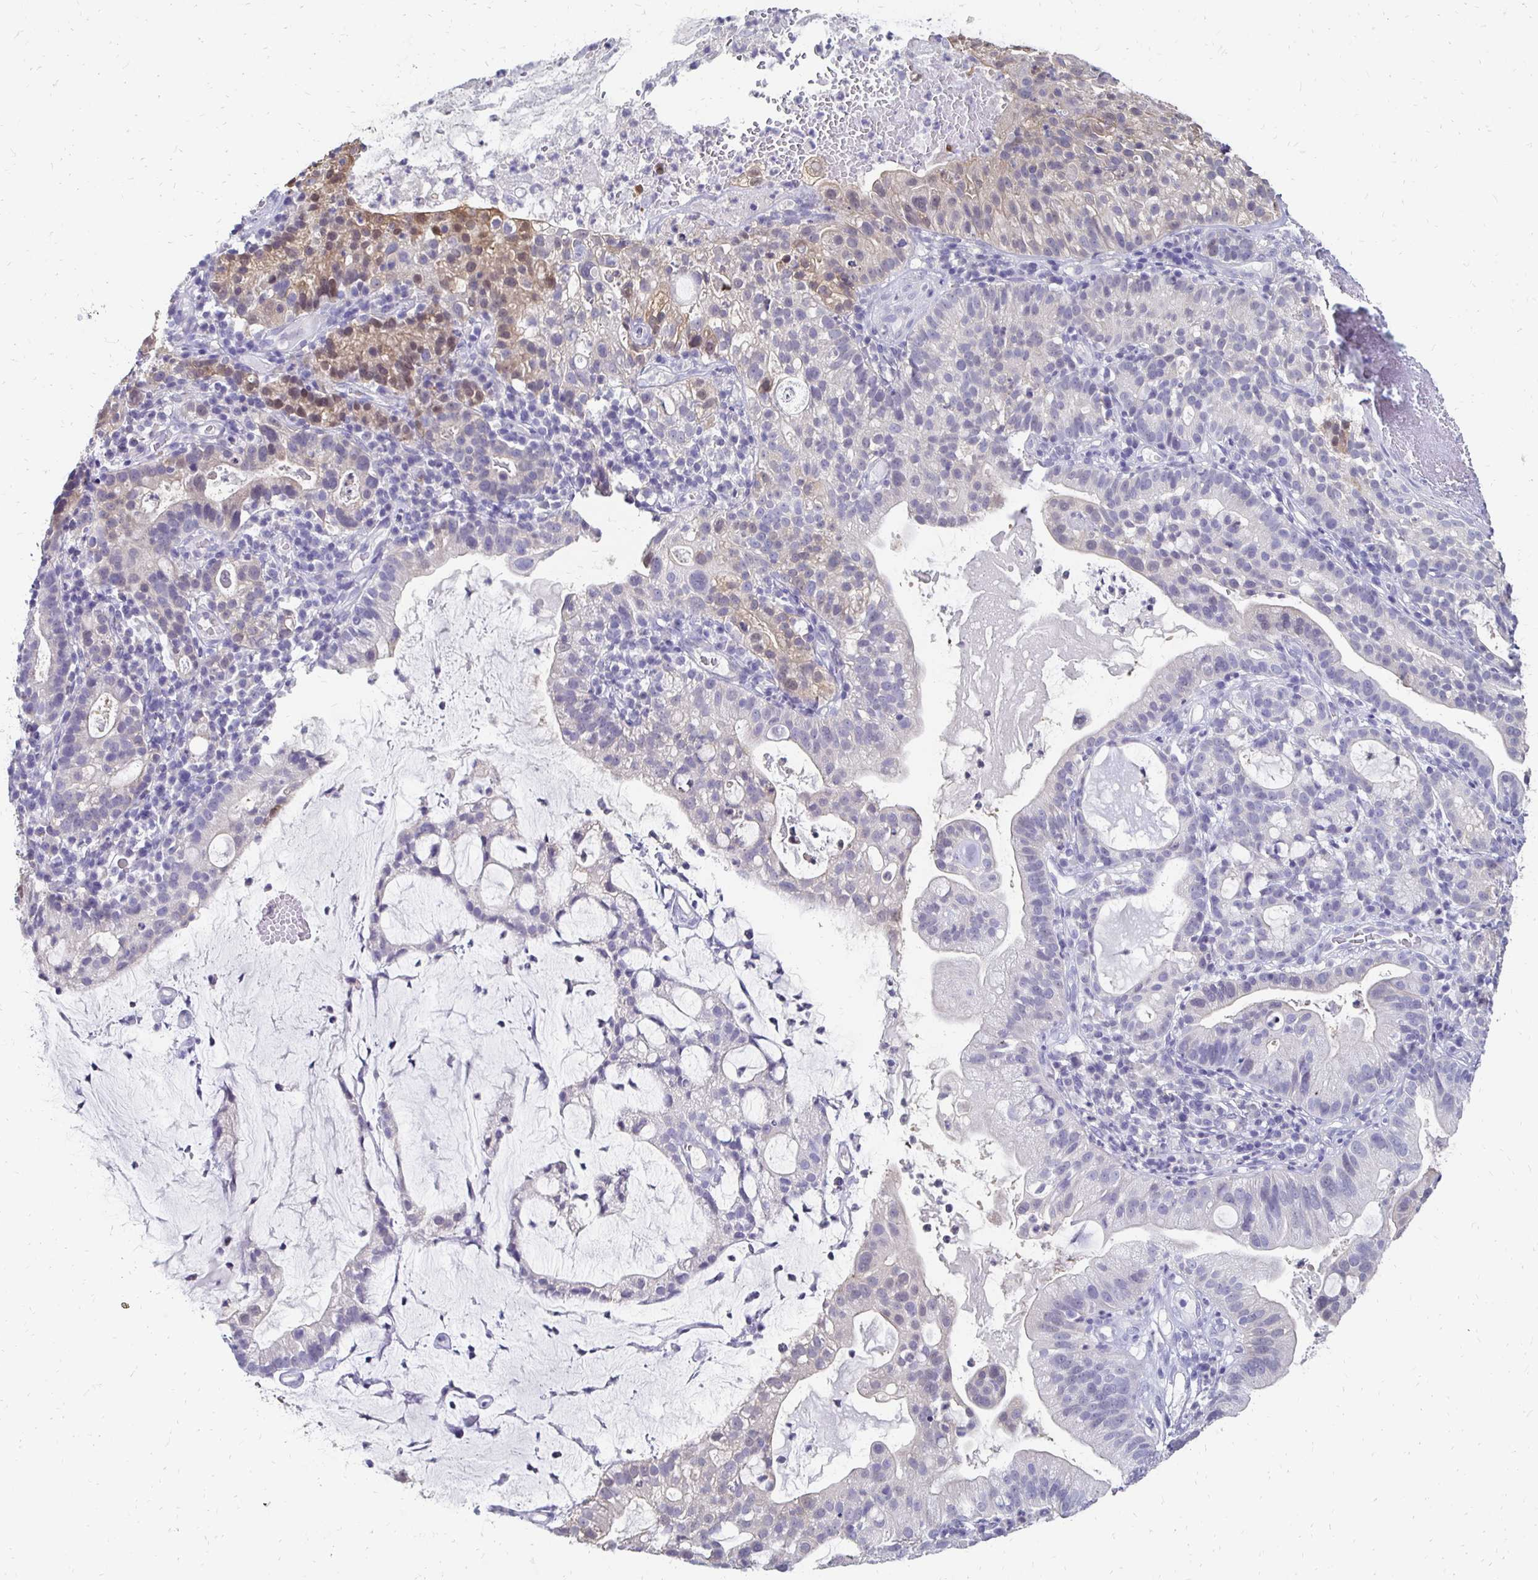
{"staining": {"intensity": "weak", "quantity": "<25%", "location": "nuclear"}, "tissue": "cervical cancer", "cell_type": "Tumor cells", "image_type": "cancer", "snomed": [{"axis": "morphology", "description": "Adenocarcinoma, NOS"}, {"axis": "topography", "description": "Cervix"}], "caption": "Immunohistochemical staining of human cervical adenocarcinoma exhibits no significant expression in tumor cells.", "gene": "SYCP3", "patient": {"sex": "female", "age": 41}}